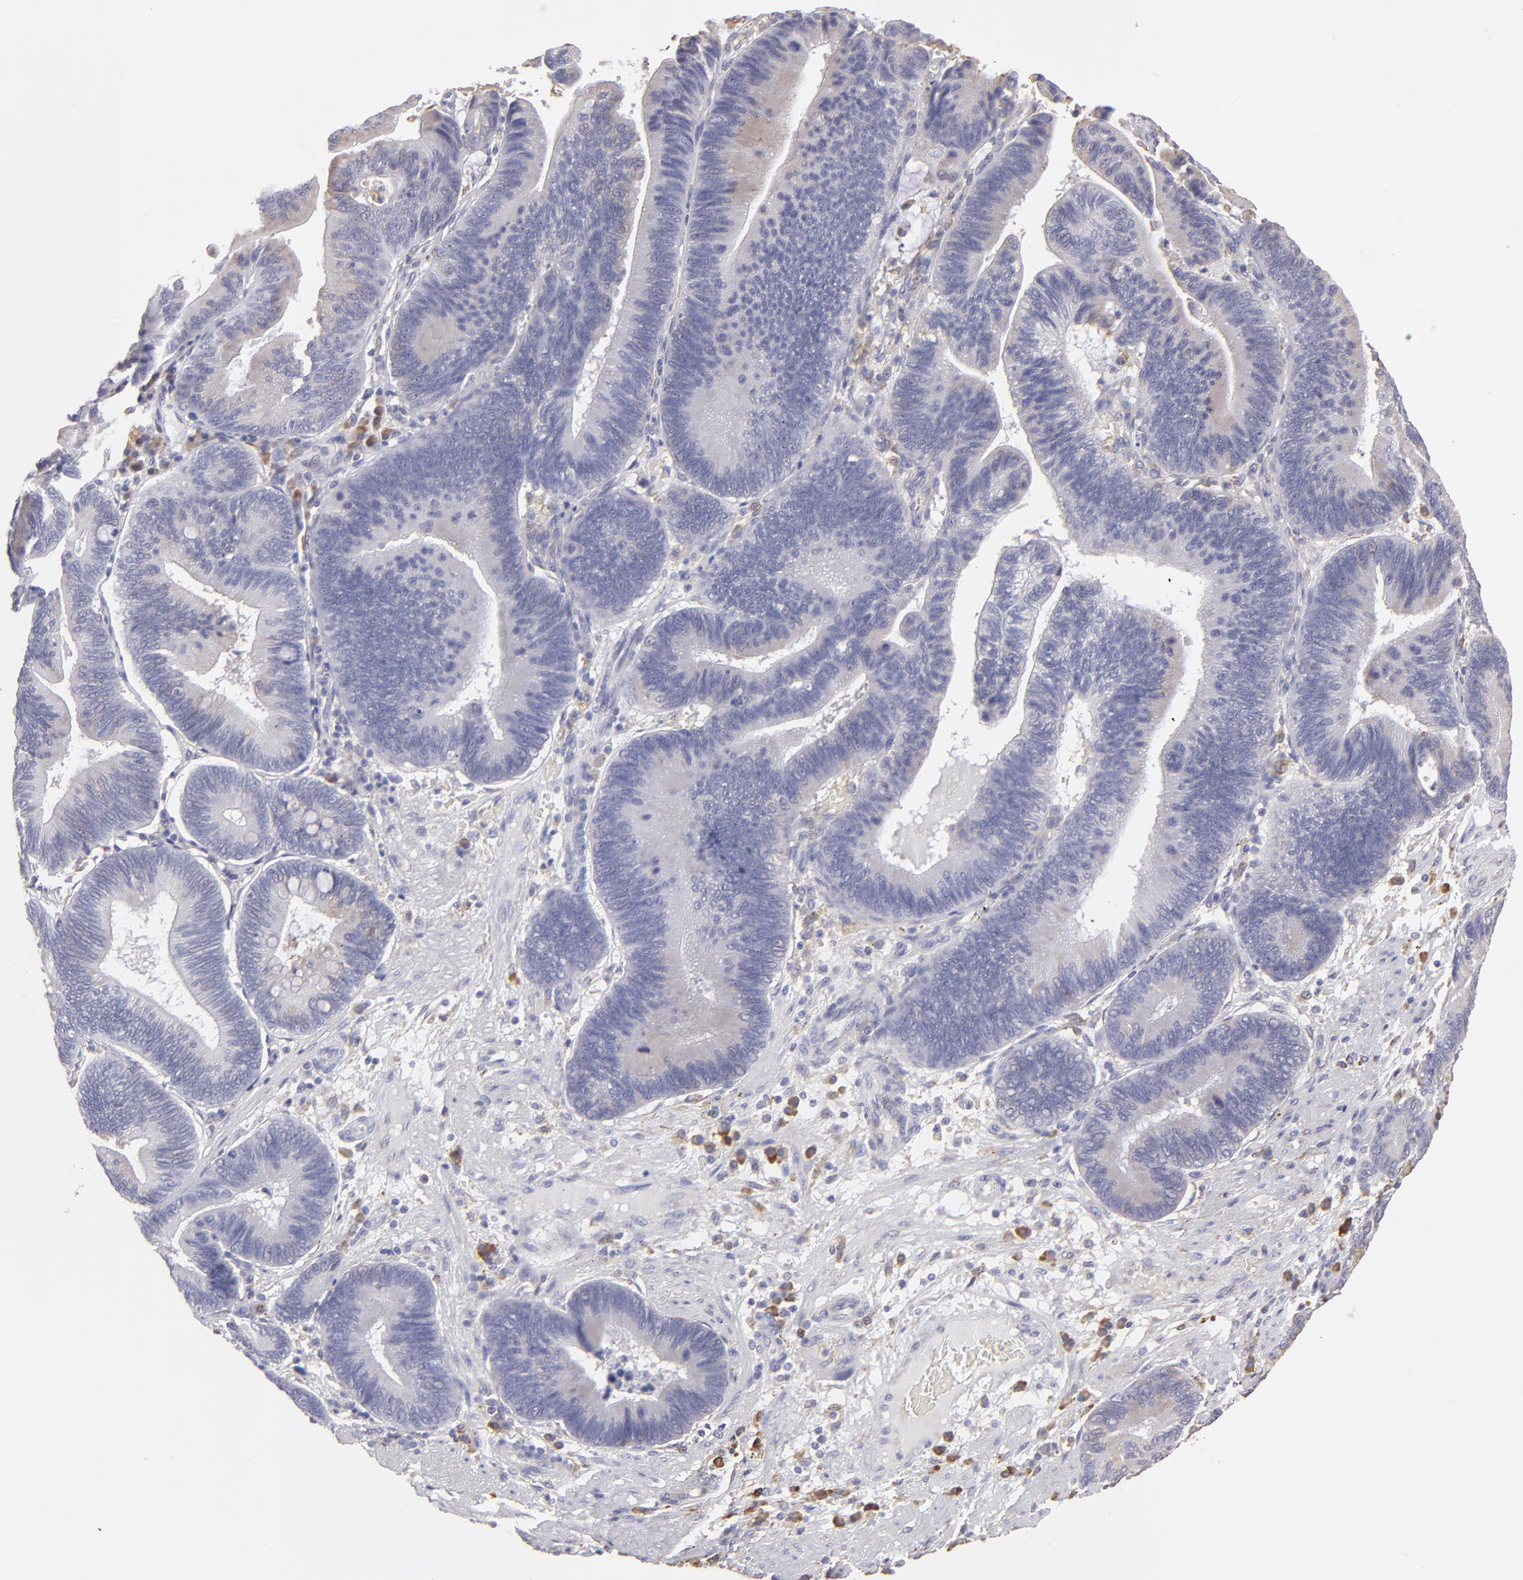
{"staining": {"intensity": "weak", "quantity": "<25%", "location": "cytoplasmic/membranous"}, "tissue": "pancreatic cancer", "cell_type": "Tumor cells", "image_type": "cancer", "snomed": [{"axis": "morphology", "description": "Adenocarcinoma, NOS"}, {"axis": "topography", "description": "Pancreas"}], "caption": "The photomicrograph shows no staining of tumor cells in pancreatic cancer (adenocarcinoma). (Stains: DAB (3,3'-diaminobenzidine) IHC with hematoxylin counter stain, Microscopy: brightfield microscopy at high magnification).", "gene": "CALR", "patient": {"sex": "male", "age": 82}}